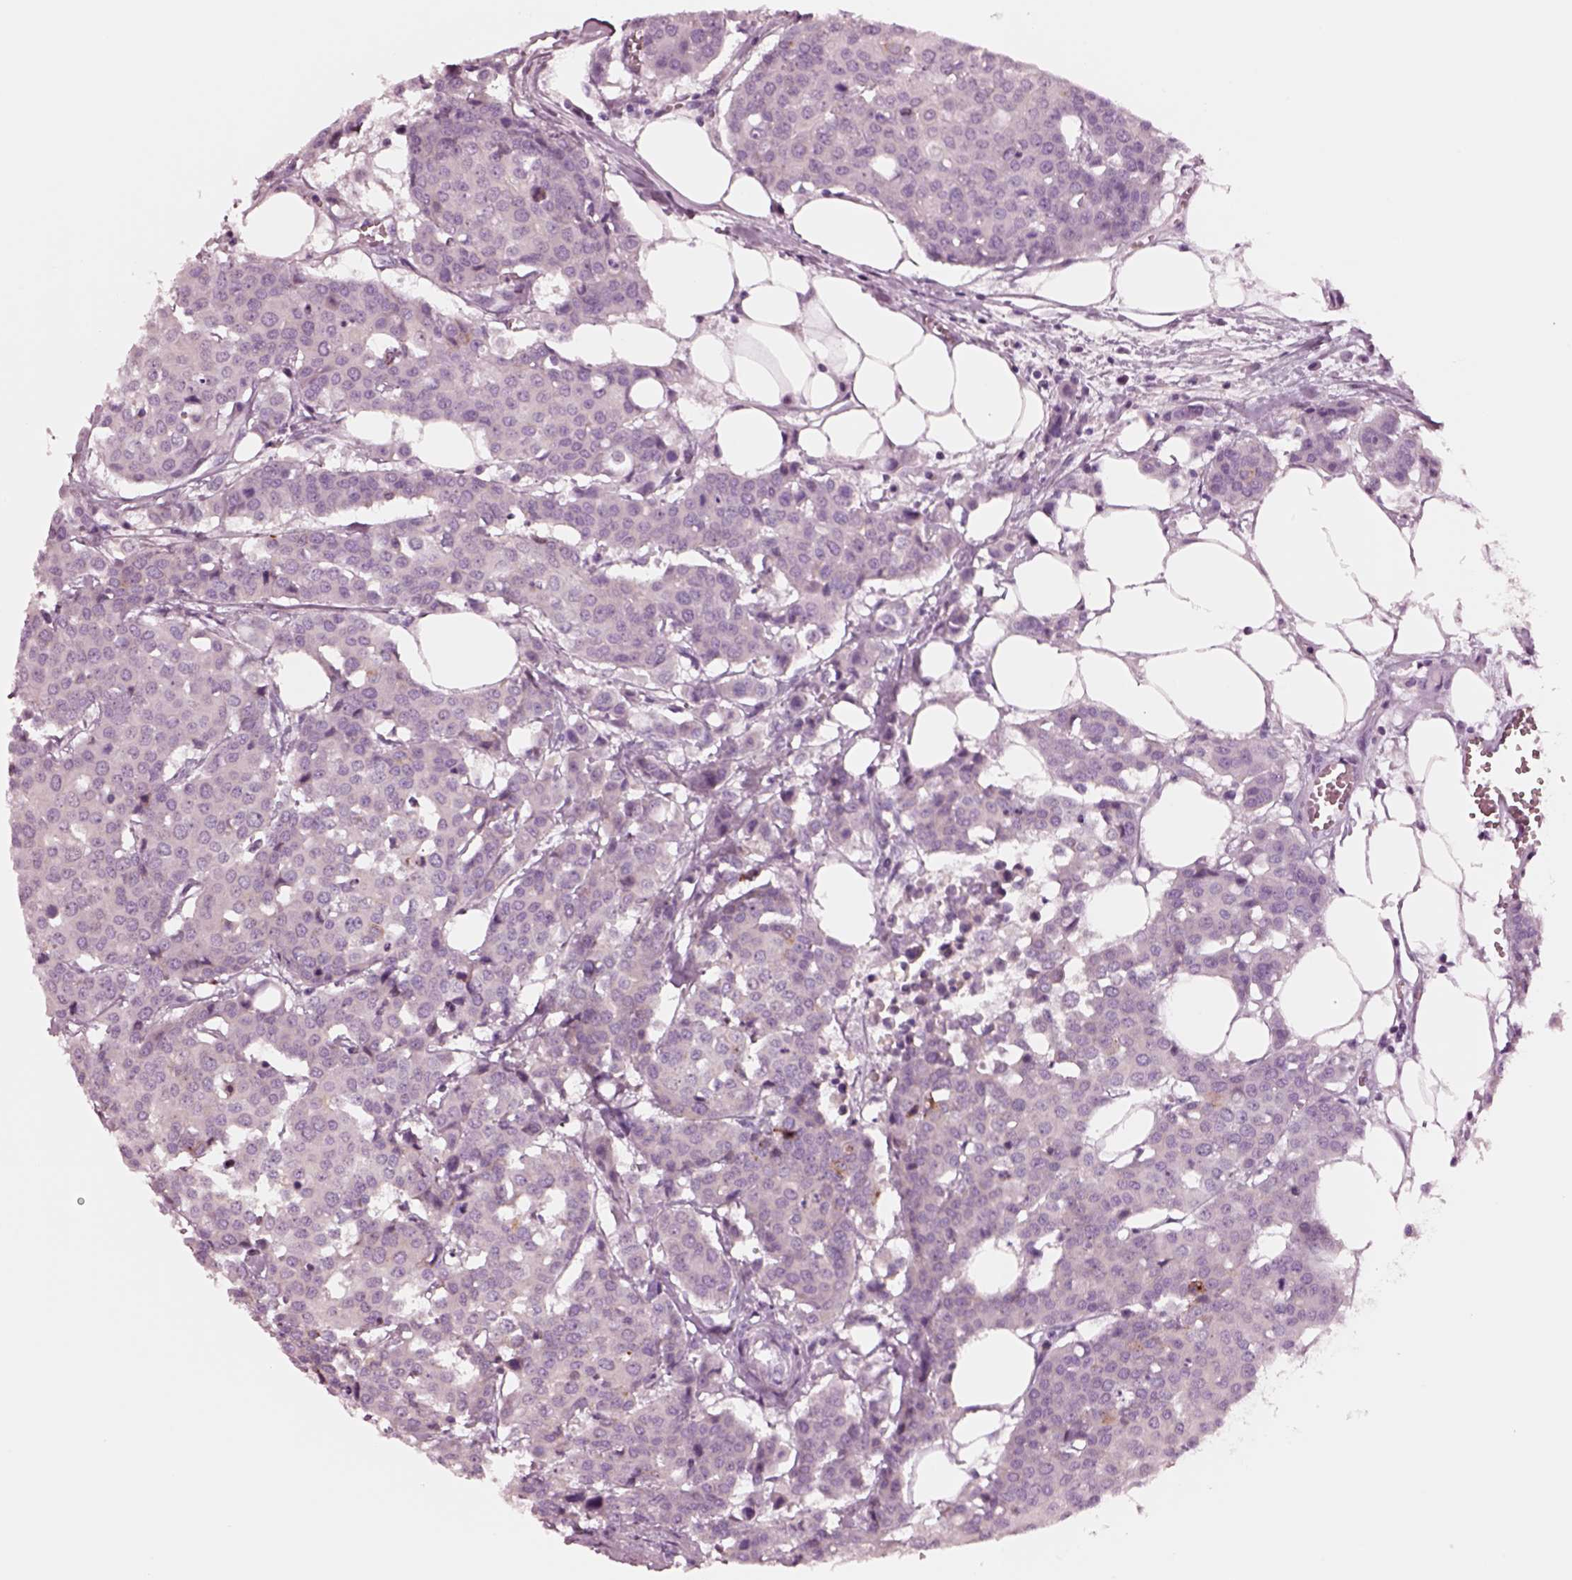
{"staining": {"intensity": "negative", "quantity": "none", "location": "none"}, "tissue": "carcinoid", "cell_type": "Tumor cells", "image_type": "cancer", "snomed": [{"axis": "morphology", "description": "Carcinoid, malignant, NOS"}, {"axis": "topography", "description": "Colon"}], "caption": "Immunohistochemistry (IHC) photomicrograph of neoplastic tissue: malignant carcinoid stained with DAB (3,3'-diaminobenzidine) shows no significant protein expression in tumor cells.", "gene": "NMRK2", "patient": {"sex": "male", "age": 81}}